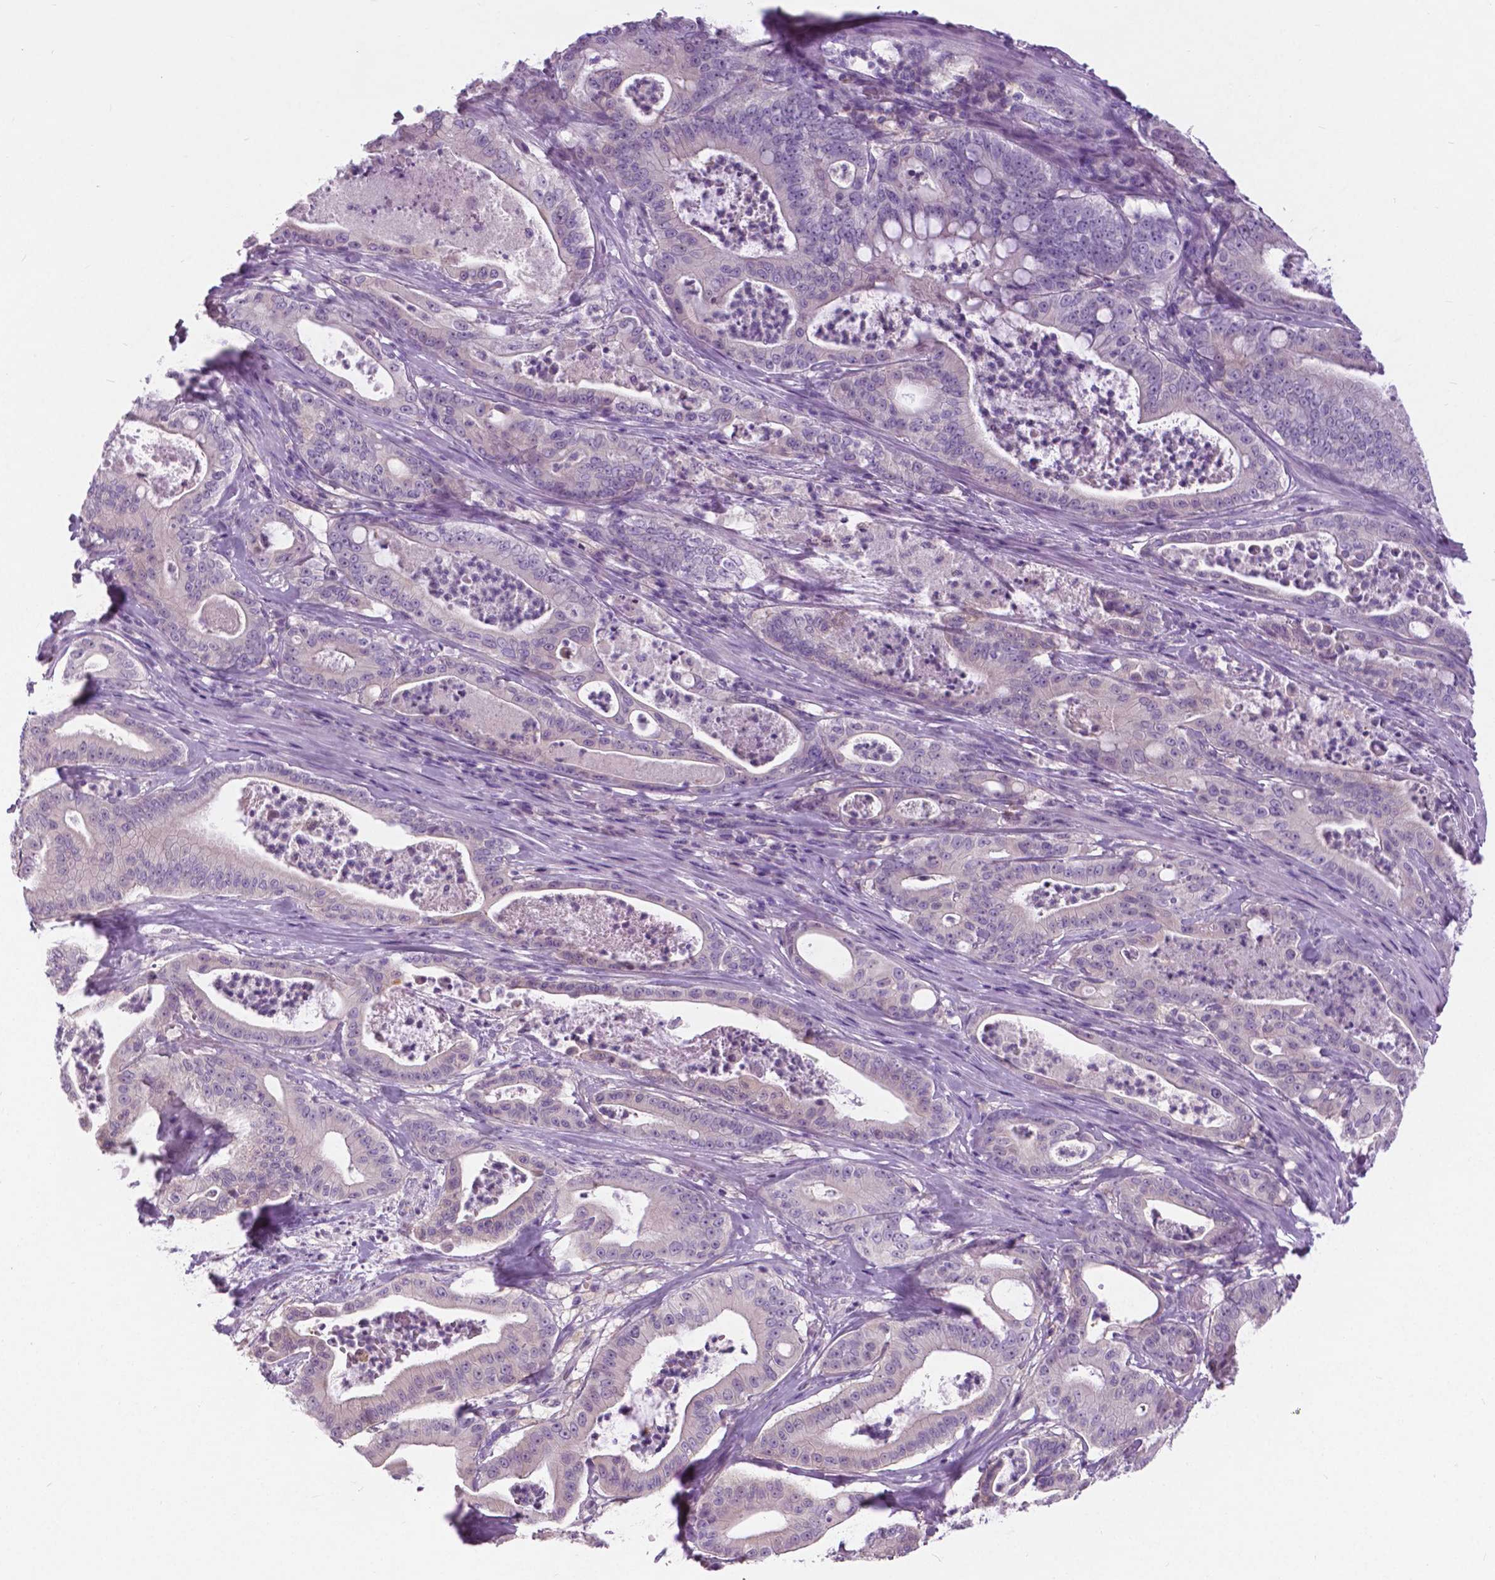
{"staining": {"intensity": "negative", "quantity": "none", "location": "none"}, "tissue": "pancreatic cancer", "cell_type": "Tumor cells", "image_type": "cancer", "snomed": [{"axis": "morphology", "description": "Adenocarcinoma, NOS"}, {"axis": "topography", "description": "Pancreas"}], "caption": "DAB (3,3'-diaminobenzidine) immunohistochemical staining of human pancreatic cancer shows no significant staining in tumor cells.", "gene": "TP53TG5", "patient": {"sex": "male", "age": 71}}